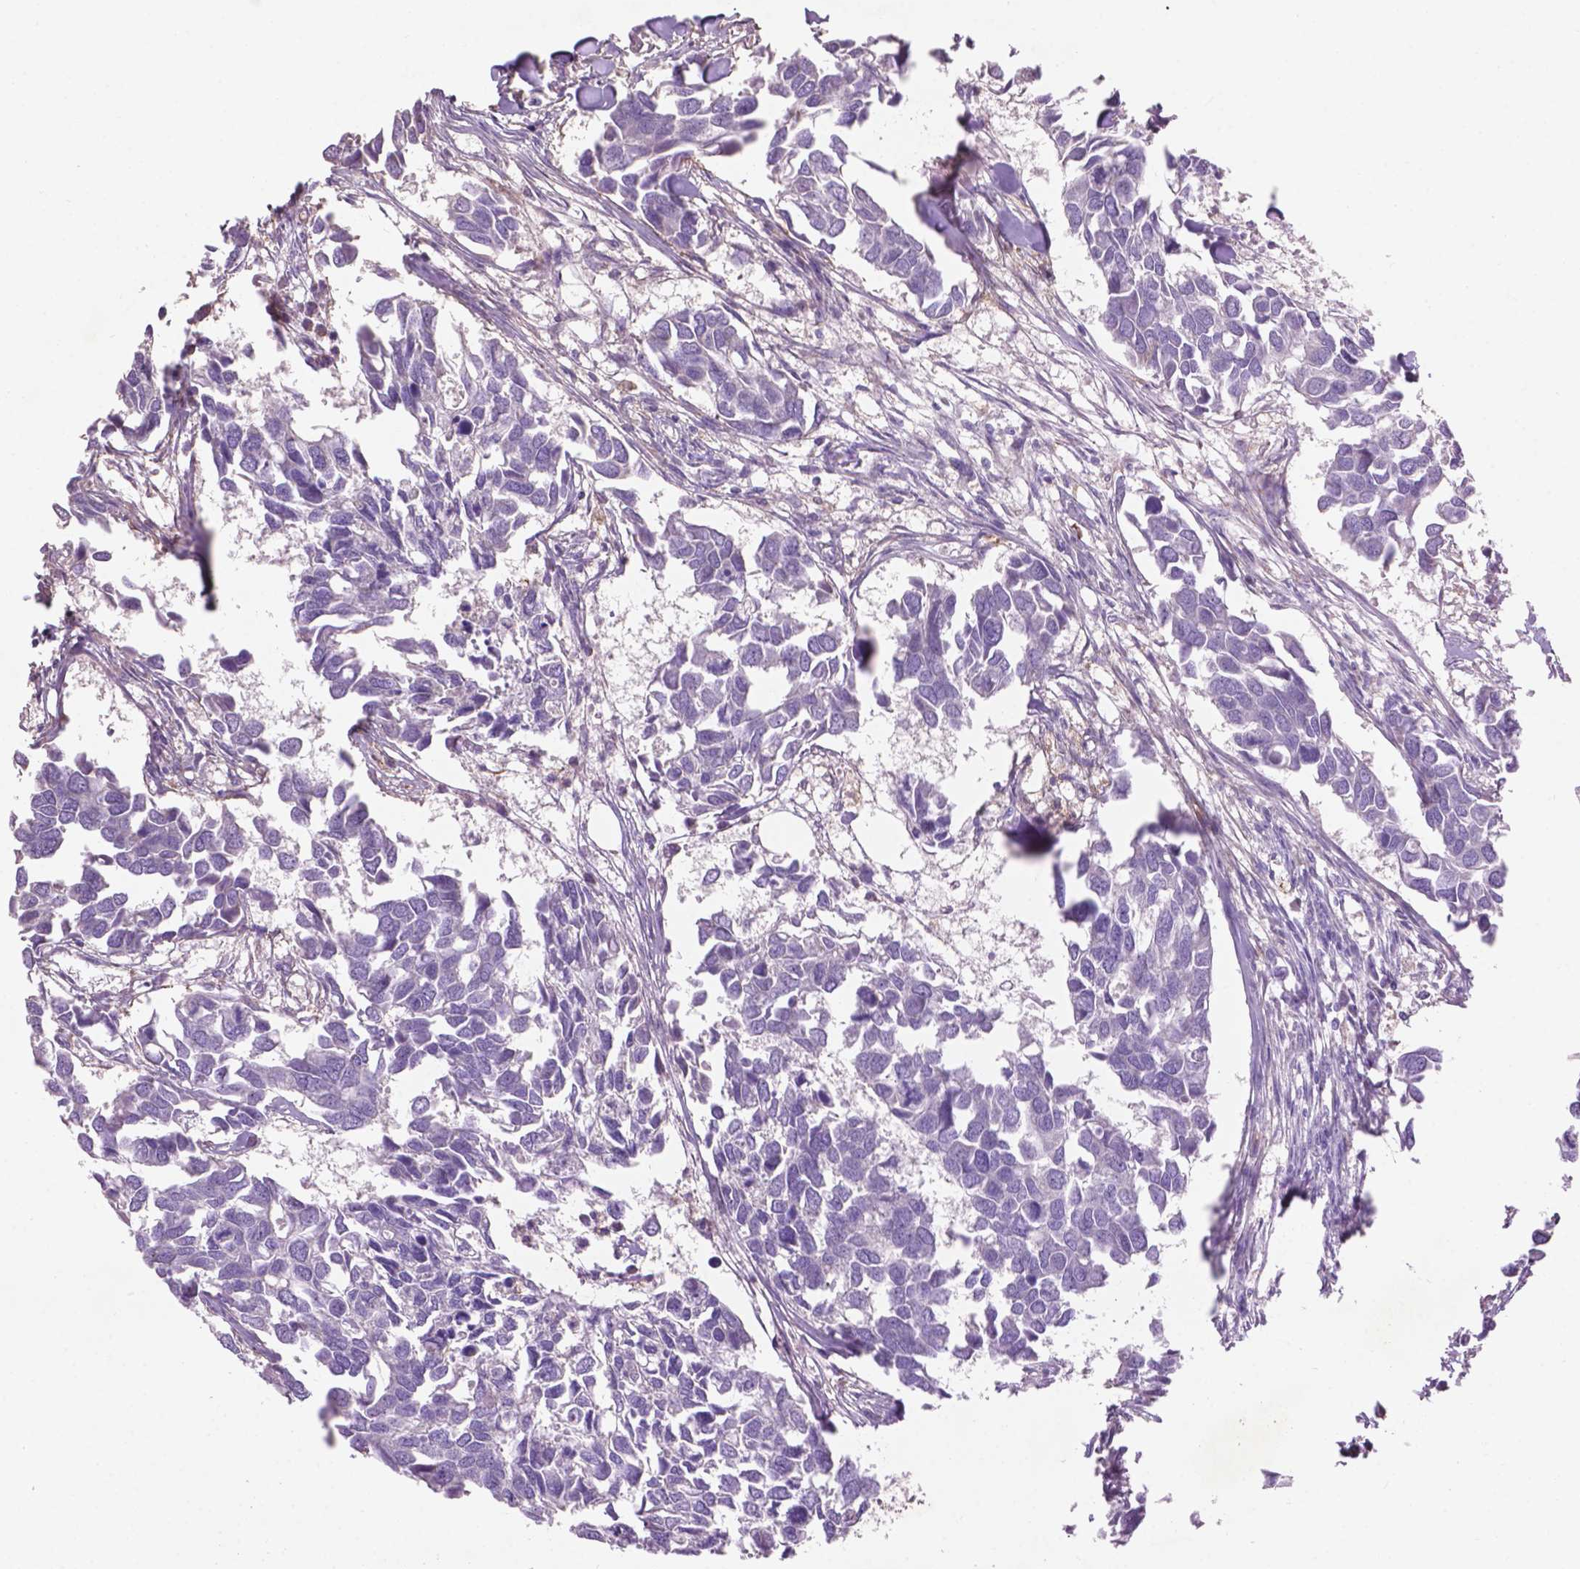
{"staining": {"intensity": "negative", "quantity": "none", "location": "none"}, "tissue": "breast cancer", "cell_type": "Tumor cells", "image_type": "cancer", "snomed": [{"axis": "morphology", "description": "Duct carcinoma"}, {"axis": "topography", "description": "Breast"}], "caption": "Human invasive ductal carcinoma (breast) stained for a protein using immunohistochemistry displays no expression in tumor cells.", "gene": "LRRC3C", "patient": {"sex": "female", "age": 83}}